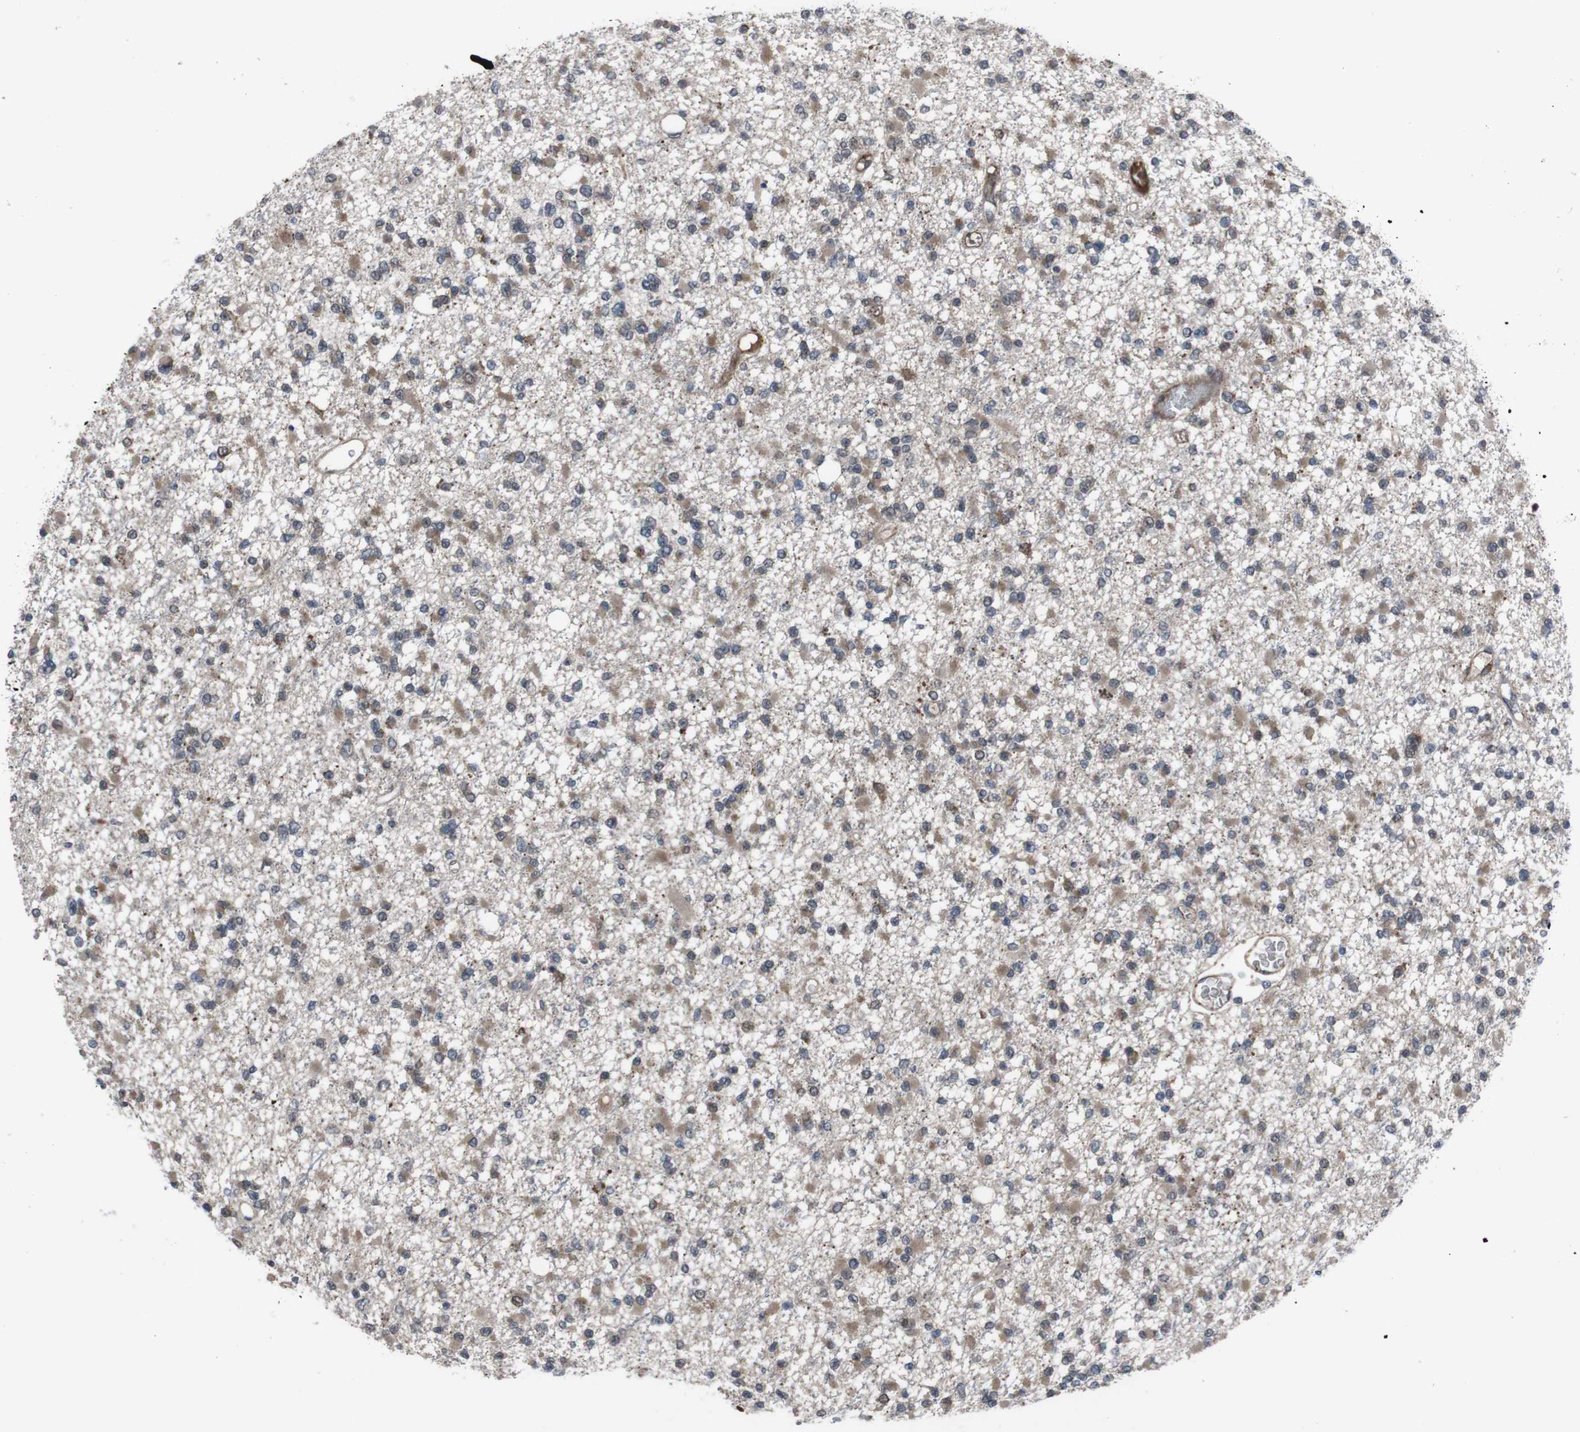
{"staining": {"intensity": "weak", "quantity": ">75%", "location": "cytoplasmic/membranous"}, "tissue": "glioma", "cell_type": "Tumor cells", "image_type": "cancer", "snomed": [{"axis": "morphology", "description": "Glioma, malignant, Low grade"}, {"axis": "topography", "description": "Brain"}], "caption": "Protein expression analysis of glioma exhibits weak cytoplasmic/membranous expression in about >75% of tumor cells.", "gene": "SS18L1", "patient": {"sex": "female", "age": 22}}